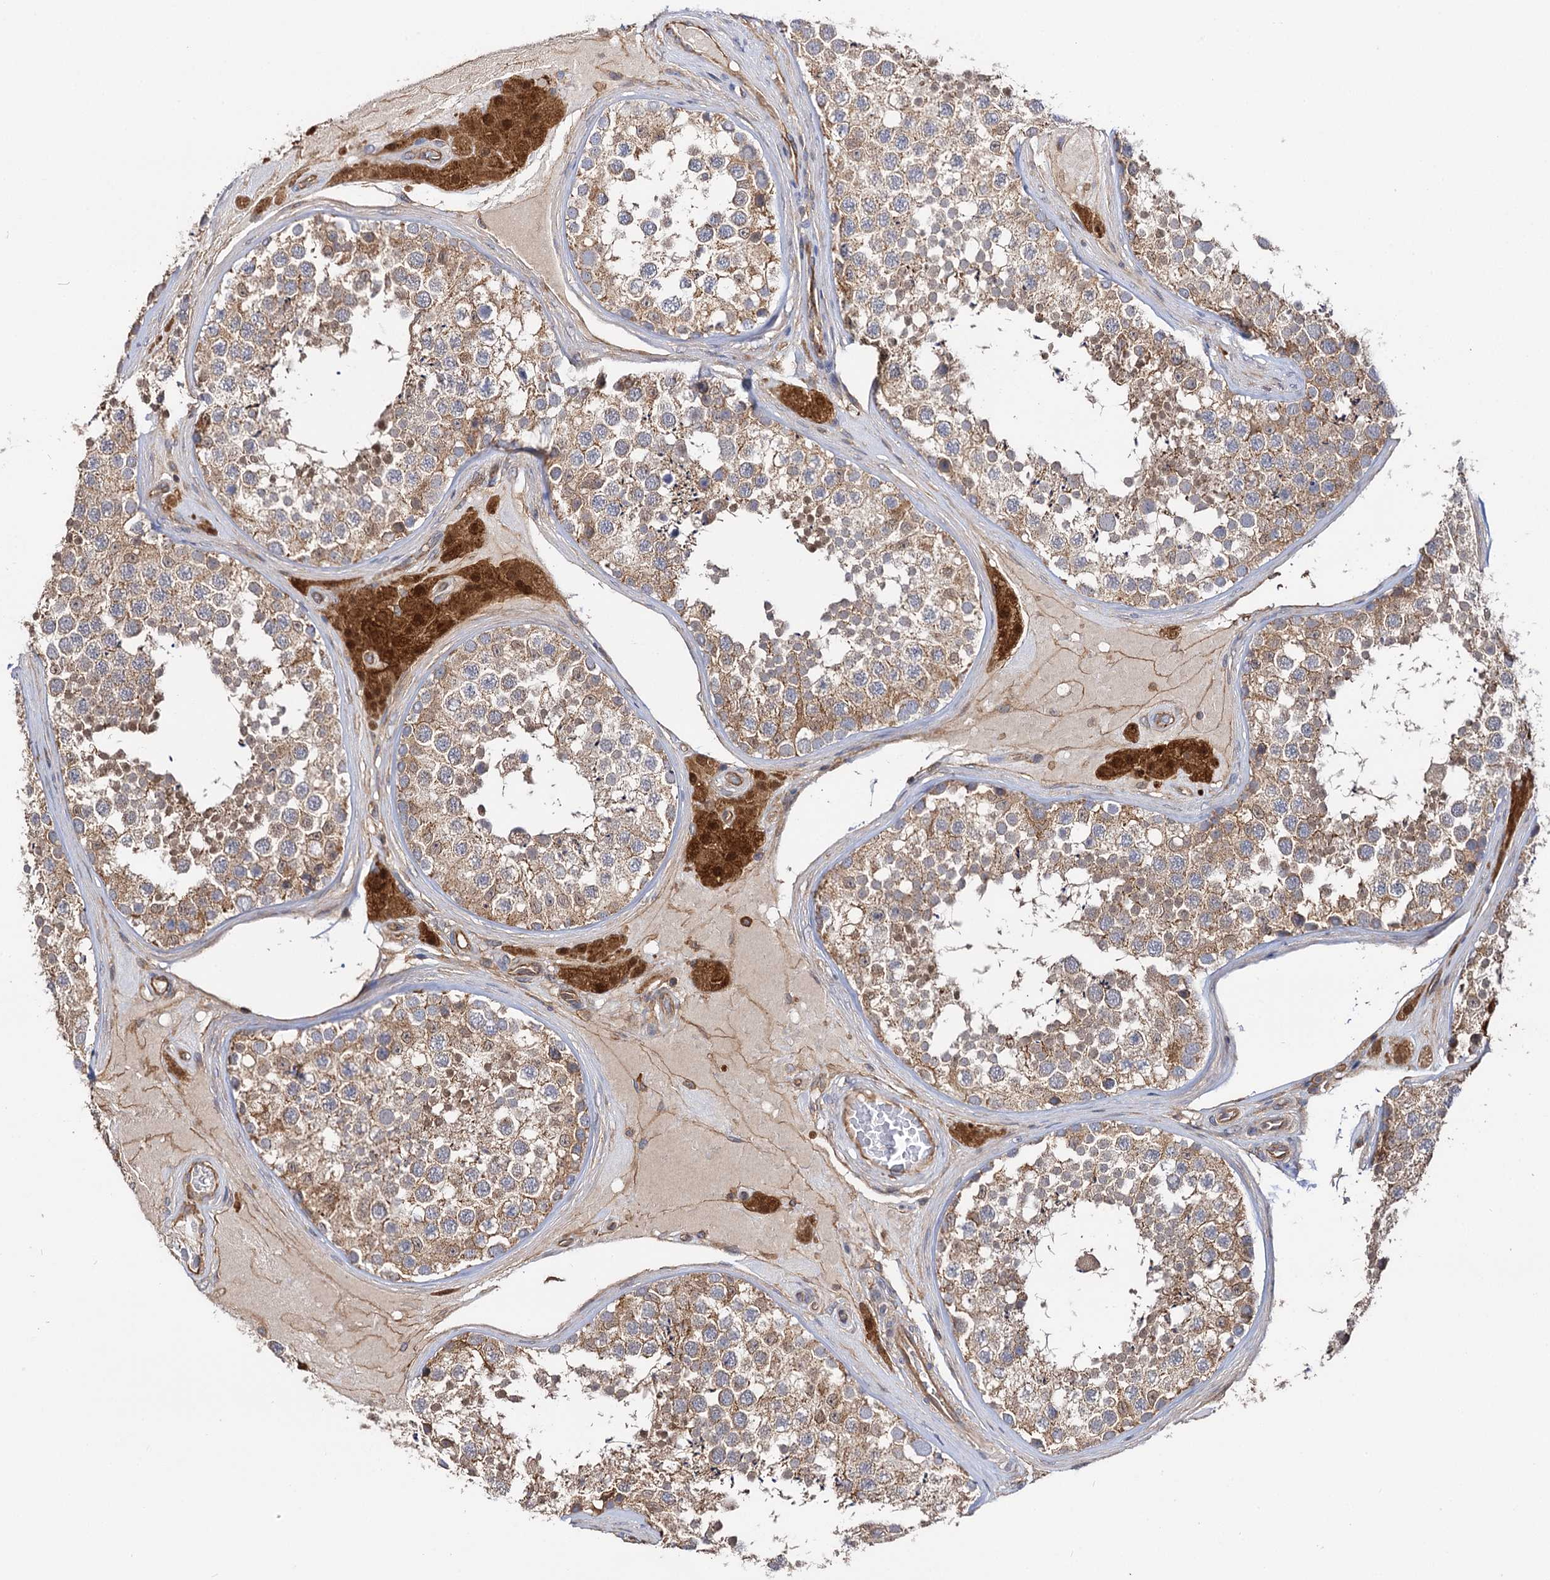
{"staining": {"intensity": "moderate", "quantity": ">75%", "location": "cytoplasmic/membranous"}, "tissue": "testis", "cell_type": "Cells in seminiferous ducts", "image_type": "normal", "snomed": [{"axis": "morphology", "description": "Normal tissue, NOS"}, {"axis": "topography", "description": "Testis"}], "caption": "Immunohistochemical staining of benign human testis shows medium levels of moderate cytoplasmic/membranous expression in approximately >75% of cells in seminiferous ducts.", "gene": "IDI1", "patient": {"sex": "male", "age": 46}}